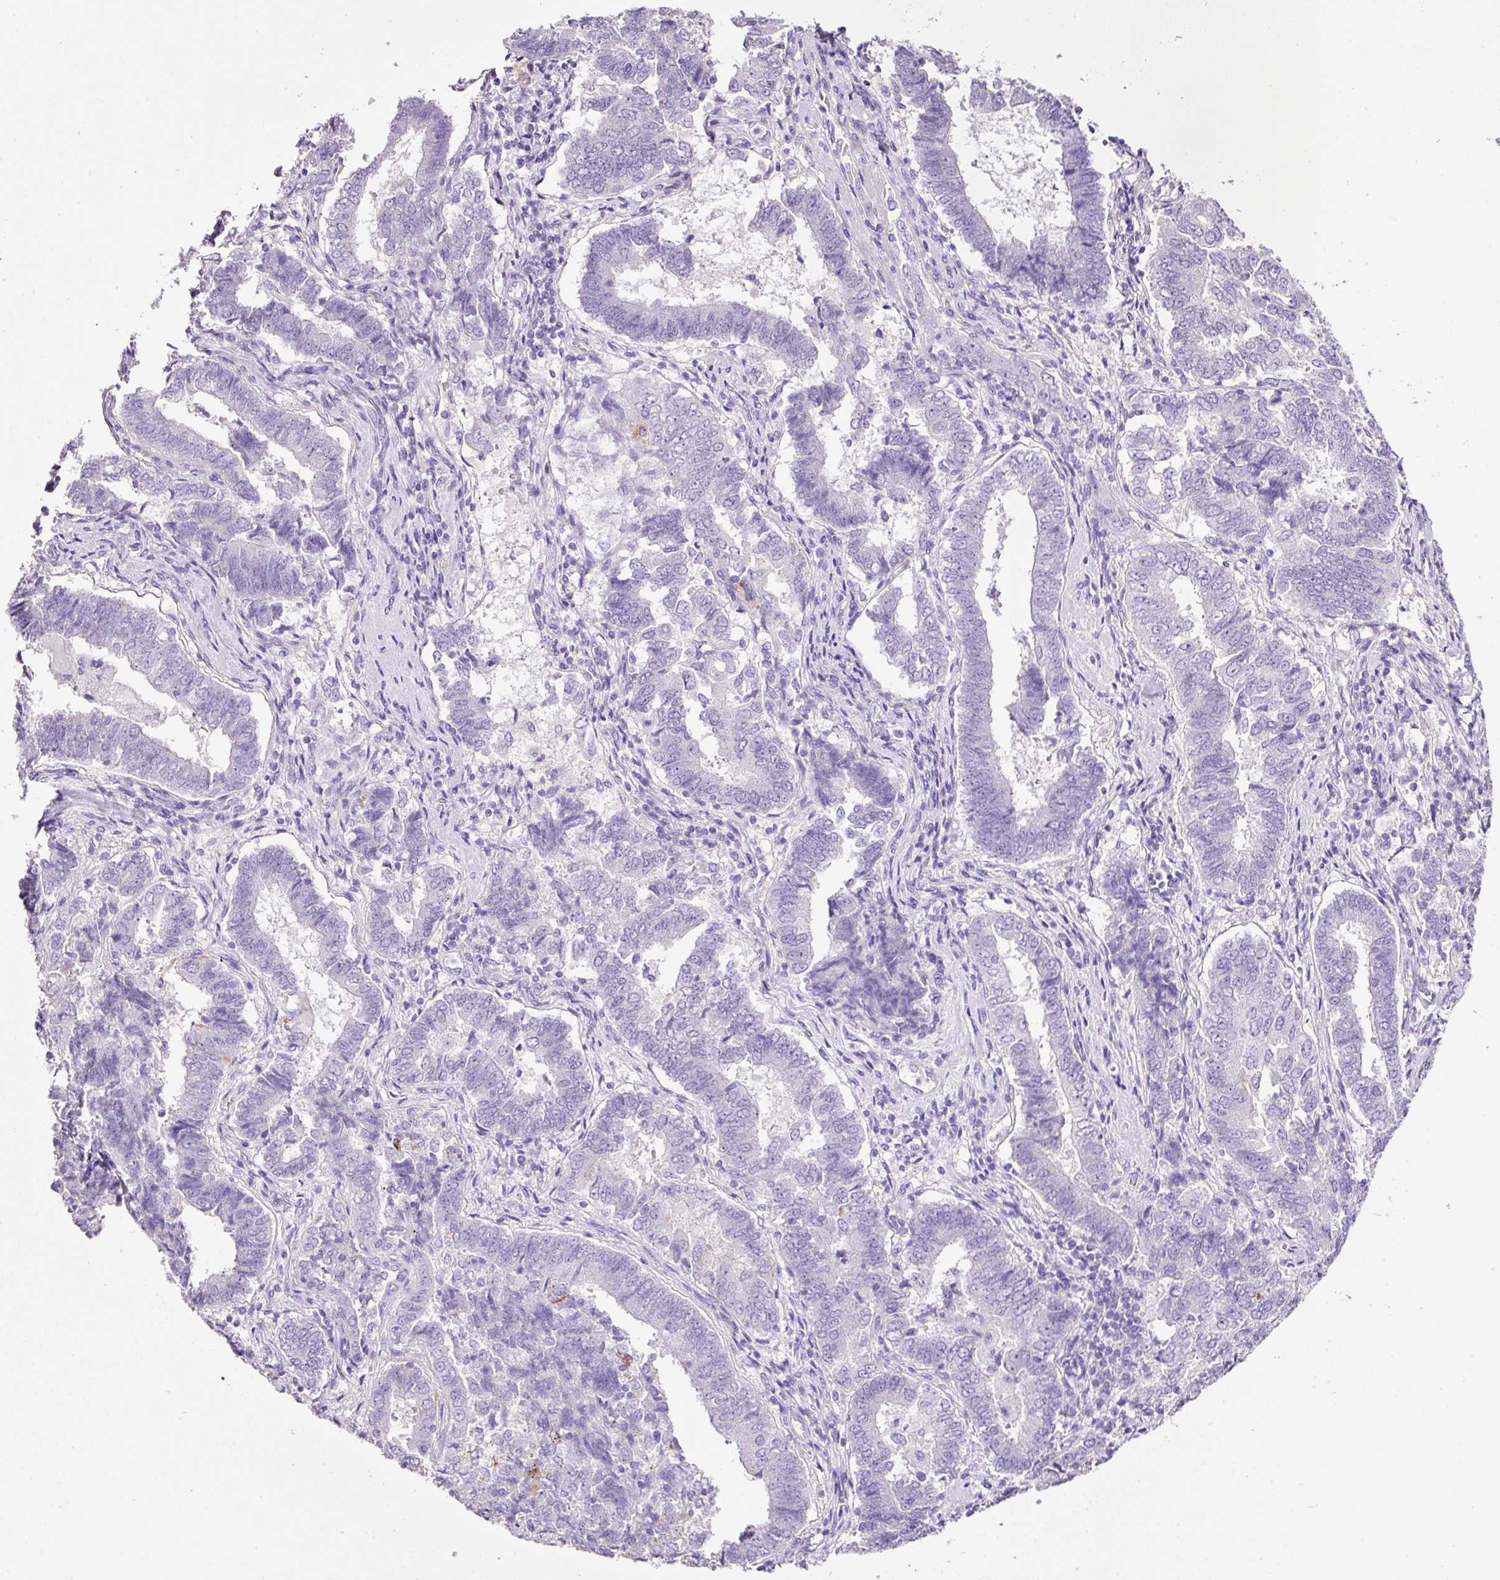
{"staining": {"intensity": "negative", "quantity": "none", "location": "none"}, "tissue": "endometrial cancer", "cell_type": "Tumor cells", "image_type": "cancer", "snomed": [{"axis": "morphology", "description": "Adenocarcinoma, NOS"}, {"axis": "topography", "description": "Endometrium"}], "caption": "An image of endometrial adenocarcinoma stained for a protein shows no brown staining in tumor cells.", "gene": "BSND", "patient": {"sex": "female", "age": 72}}